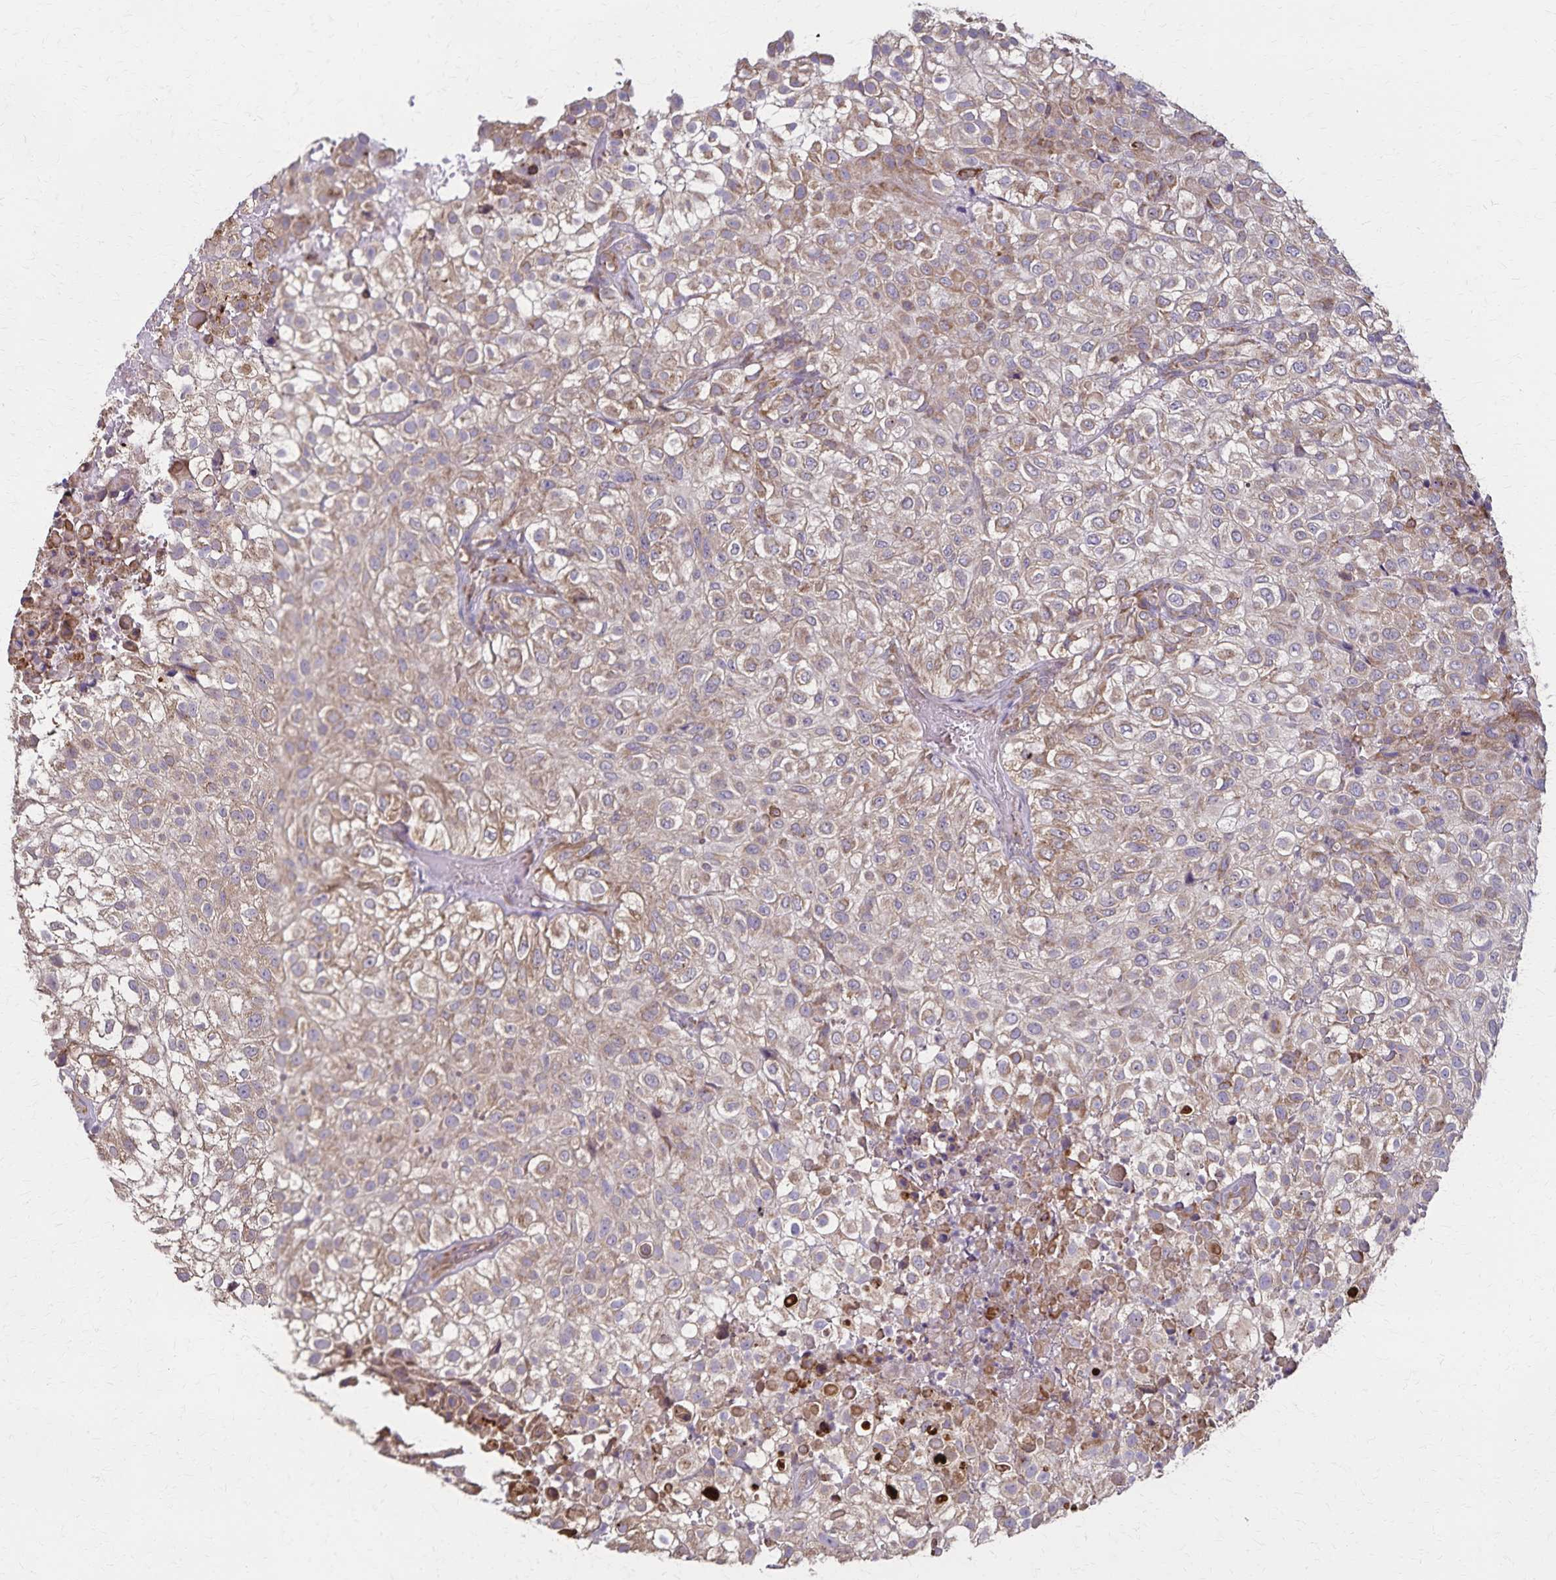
{"staining": {"intensity": "moderate", "quantity": "25%-75%", "location": "cytoplasmic/membranous"}, "tissue": "urothelial cancer", "cell_type": "Tumor cells", "image_type": "cancer", "snomed": [{"axis": "morphology", "description": "Urothelial carcinoma, High grade"}, {"axis": "topography", "description": "Urinary bladder"}], "caption": "IHC (DAB (3,3'-diaminobenzidine)) staining of human urothelial cancer exhibits moderate cytoplasmic/membranous protein staining in about 25%-75% of tumor cells.", "gene": "RNF10", "patient": {"sex": "male", "age": 56}}